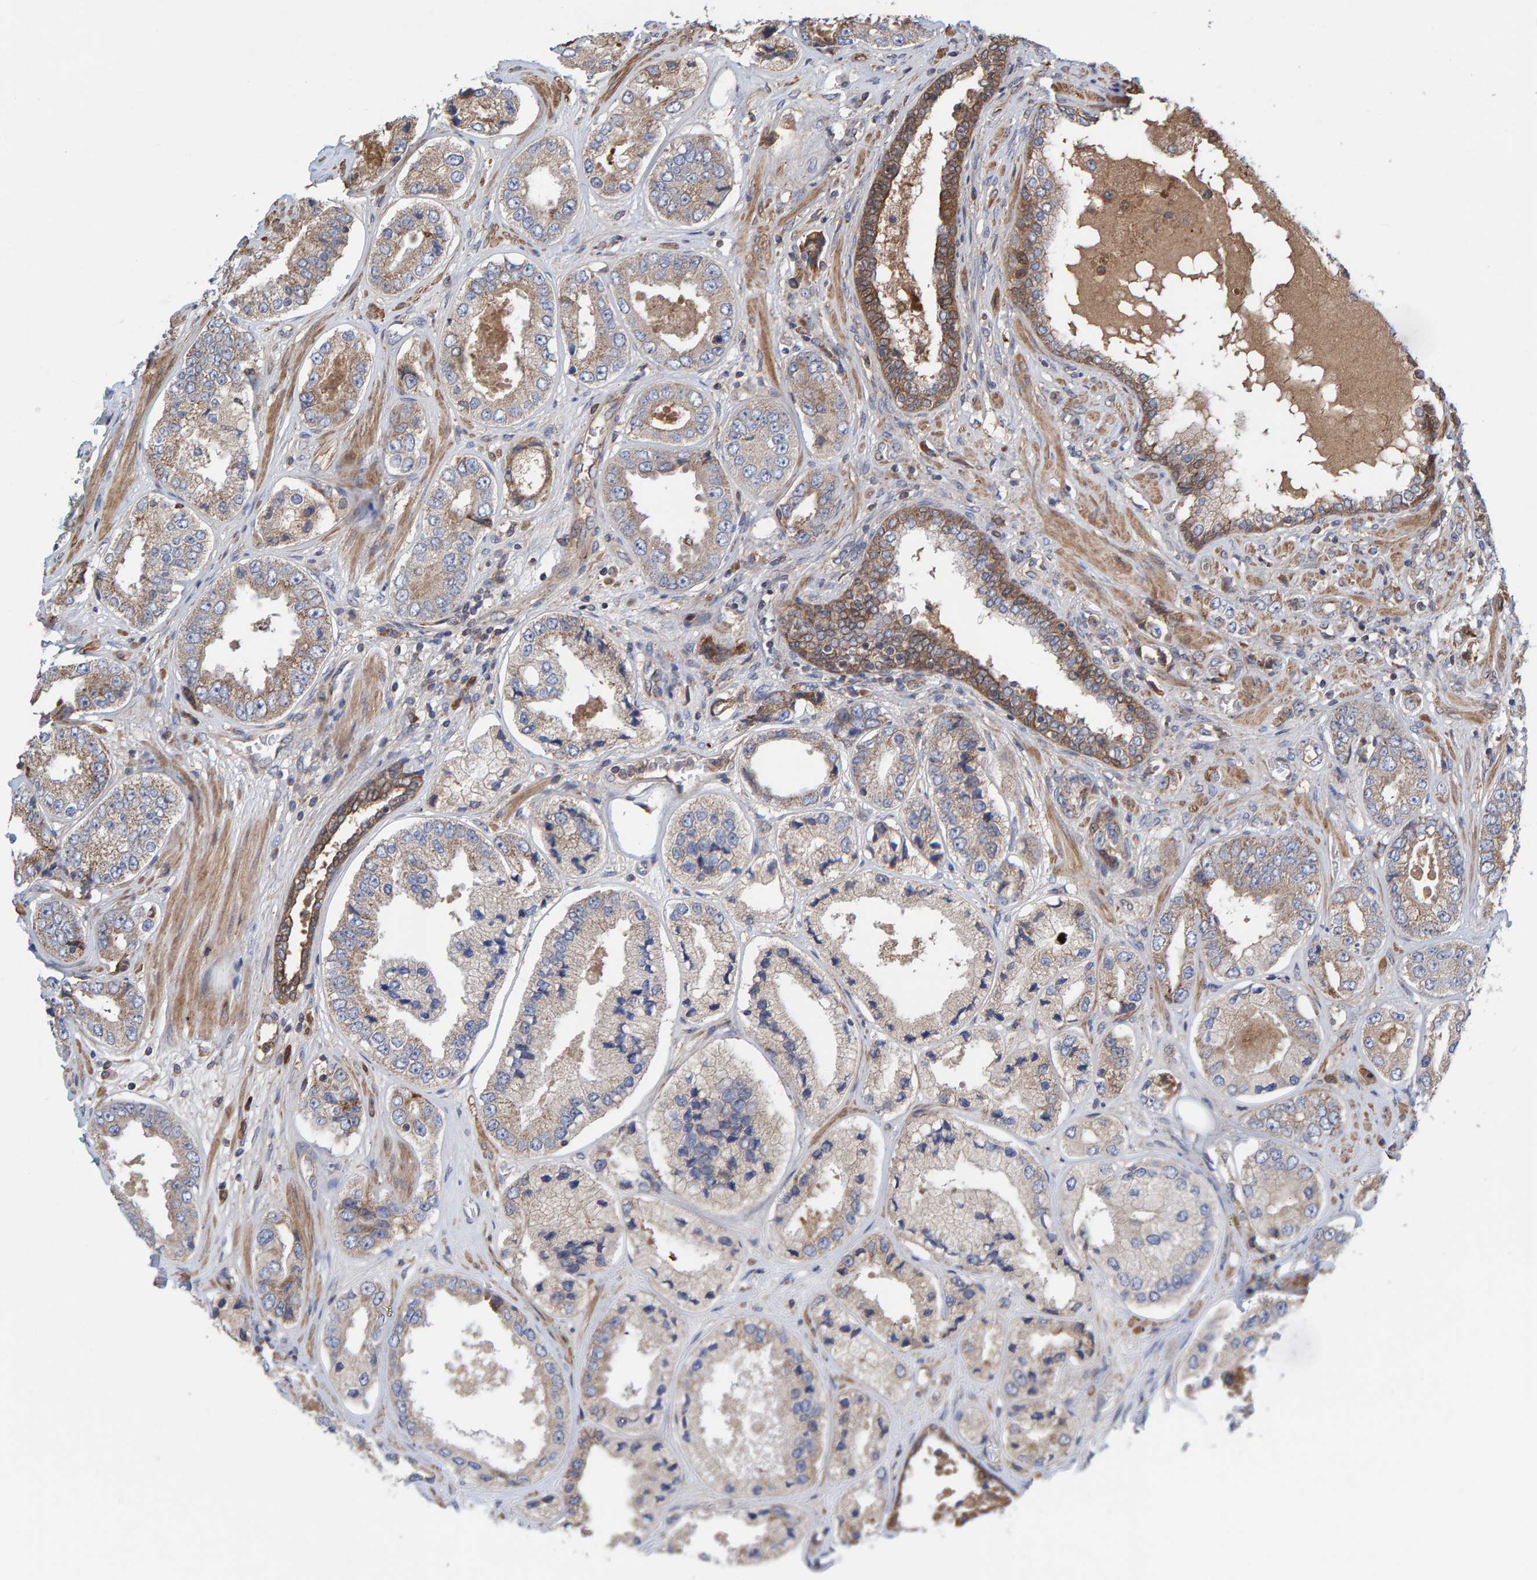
{"staining": {"intensity": "moderate", "quantity": "25%-75%", "location": "cytoplasmic/membranous"}, "tissue": "prostate cancer", "cell_type": "Tumor cells", "image_type": "cancer", "snomed": [{"axis": "morphology", "description": "Adenocarcinoma, High grade"}, {"axis": "topography", "description": "Prostate"}], "caption": "The immunohistochemical stain highlights moderate cytoplasmic/membranous positivity in tumor cells of prostate high-grade adenocarcinoma tissue. Using DAB (brown) and hematoxylin (blue) stains, captured at high magnification using brightfield microscopy.", "gene": "KIAA0753", "patient": {"sex": "male", "age": 61}}